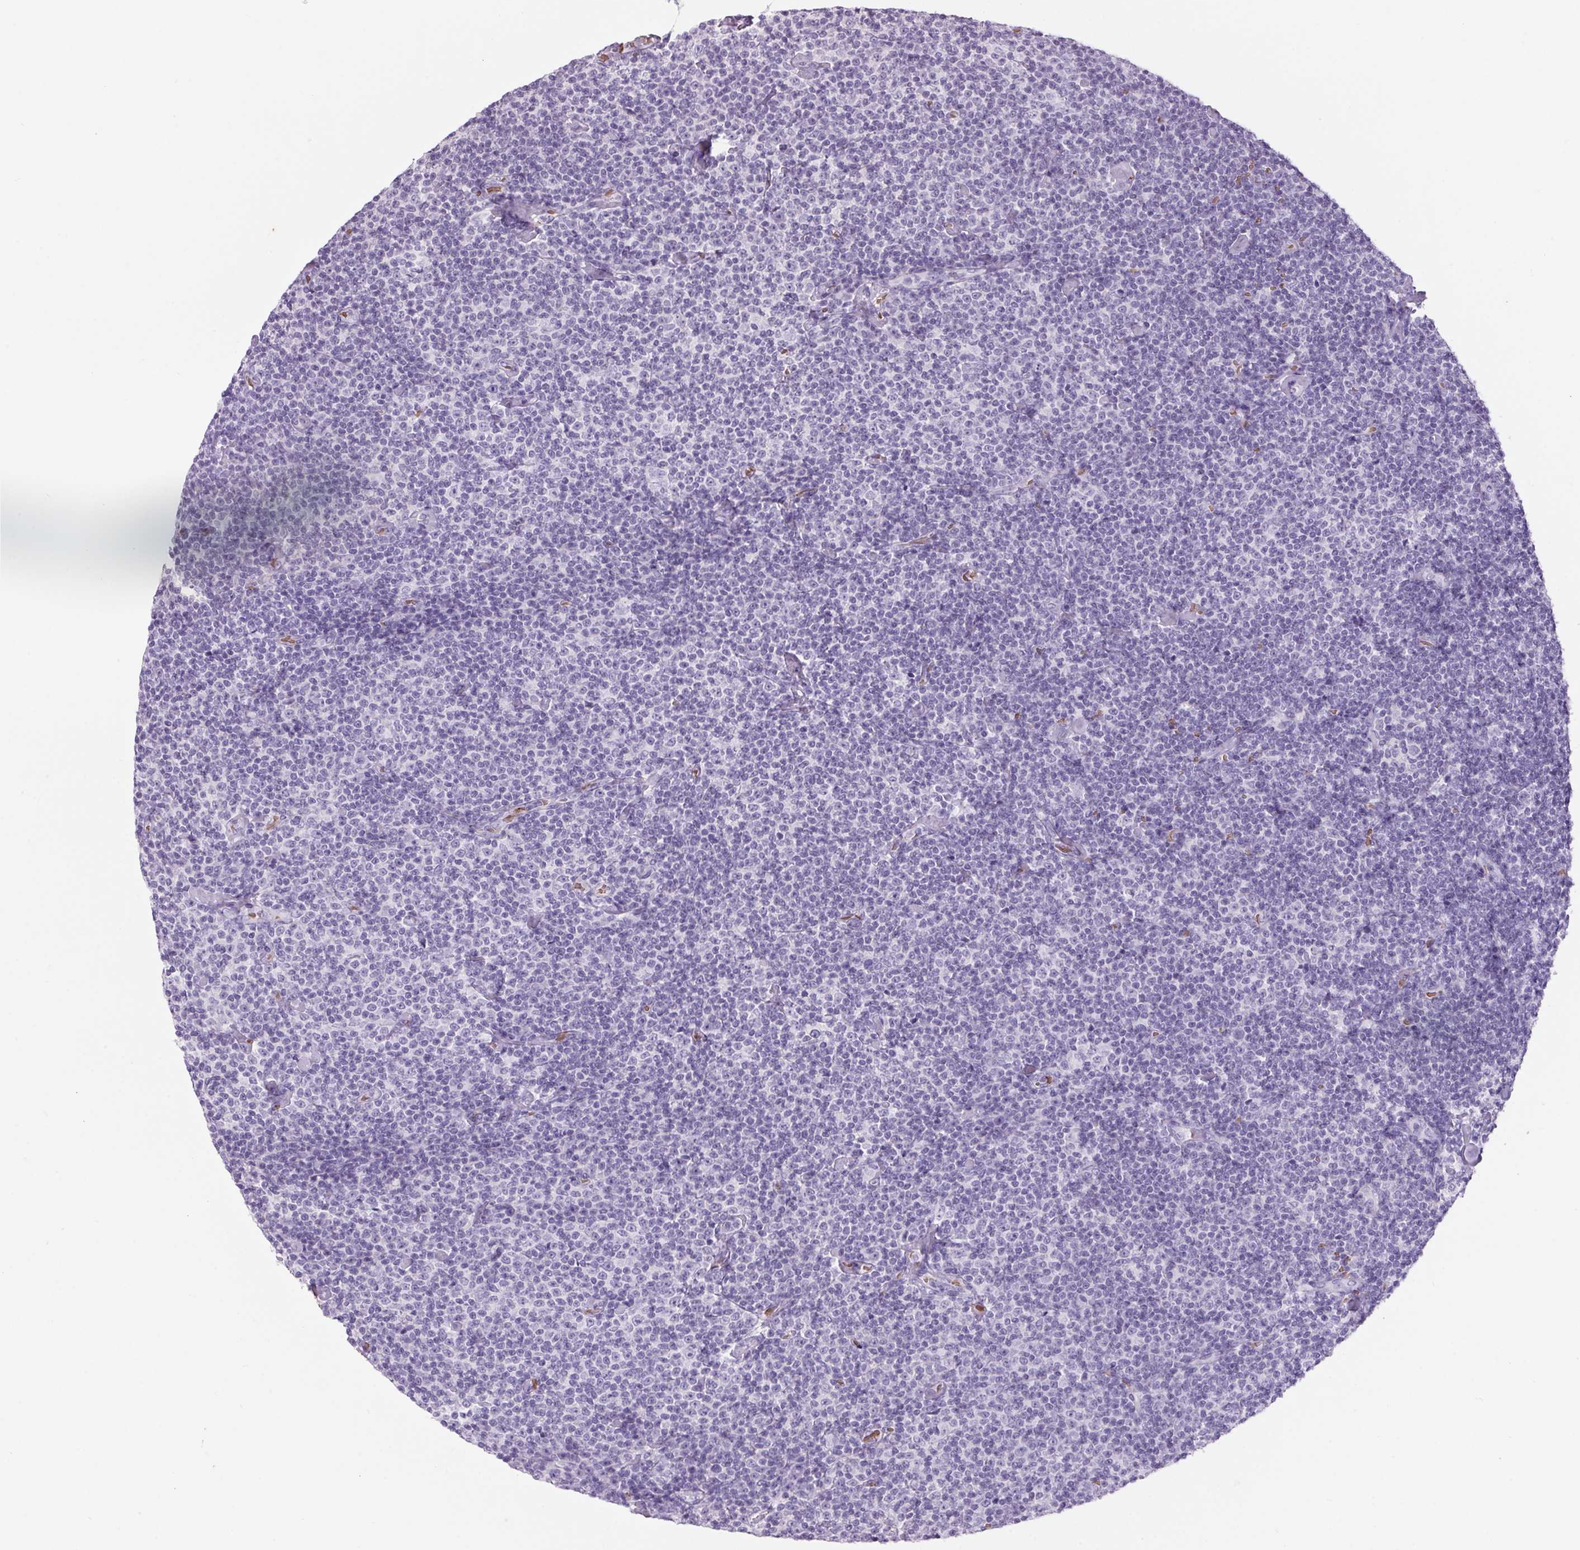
{"staining": {"intensity": "negative", "quantity": "none", "location": "none"}, "tissue": "lymphoma", "cell_type": "Tumor cells", "image_type": "cancer", "snomed": [{"axis": "morphology", "description": "Malignant lymphoma, non-Hodgkin's type, Low grade"}, {"axis": "topography", "description": "Lymph node"}], "caption": "This is an IHC photomicrograph of lymphoma. There is no positivity in tumor cells.", "gene": "HBQ1", "patient": {"sex": "male", "age": 81}}